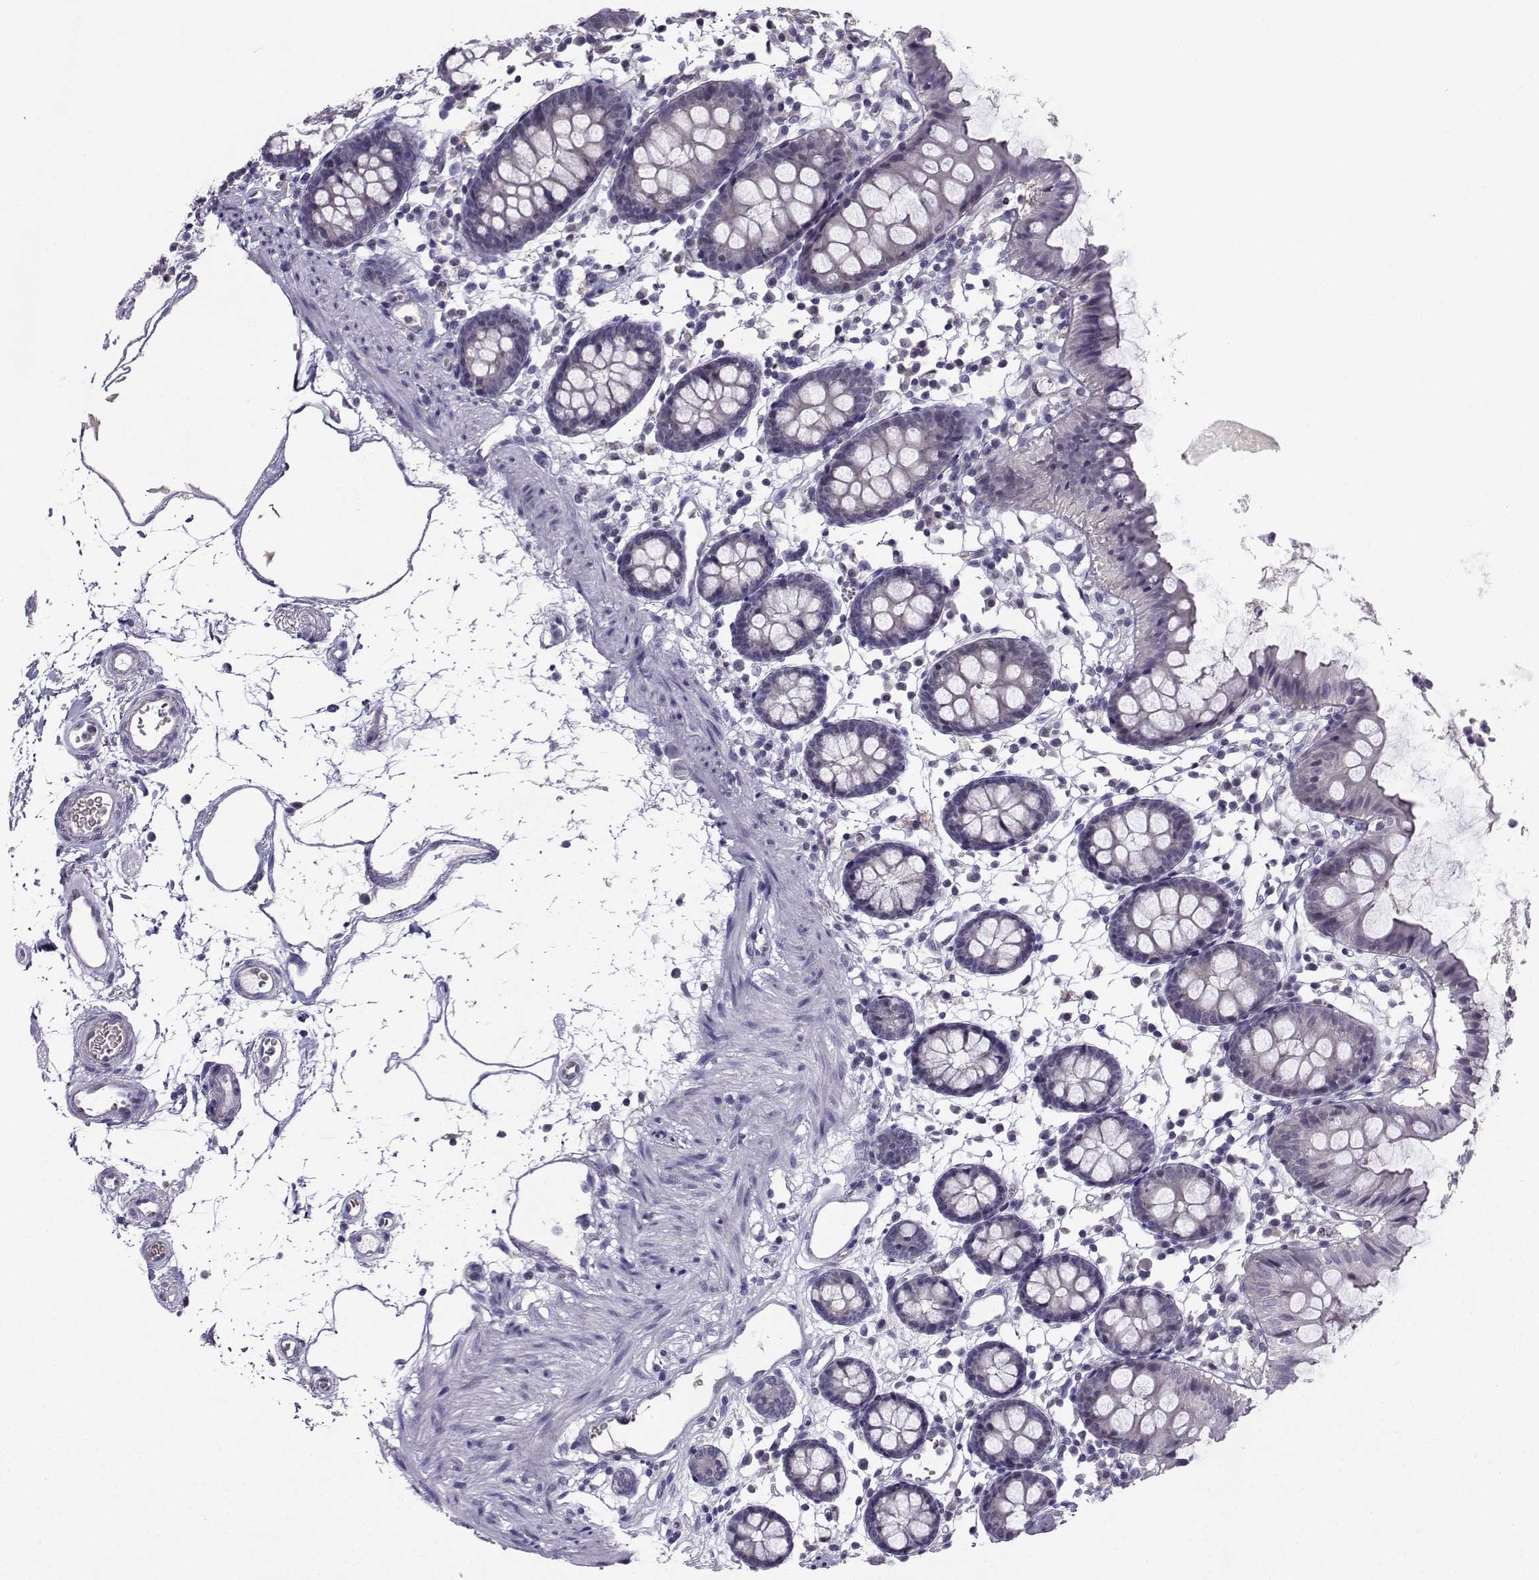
{"staining": {"intensity": "negative", "quantity": "none", "location": "none"}, "tissue": "colon", "cell_type": "Endothelial cells", "image_type": "normal", "snomed": [{"axis": "morphology", "description": "Normal tissue, NOS"}, {"axis": "topography", "description": "Colon"}], "caption": "IHC of normal human colon demonstrates no staining in endothelial cells. The staining was performed using DAB to visualize the protein expression in brown, while the nuclei were stained in blue with hematoxylin (Magnification: 20x).", "gene": "PGK1", "patient": {"sex": "female", "age": 84}}